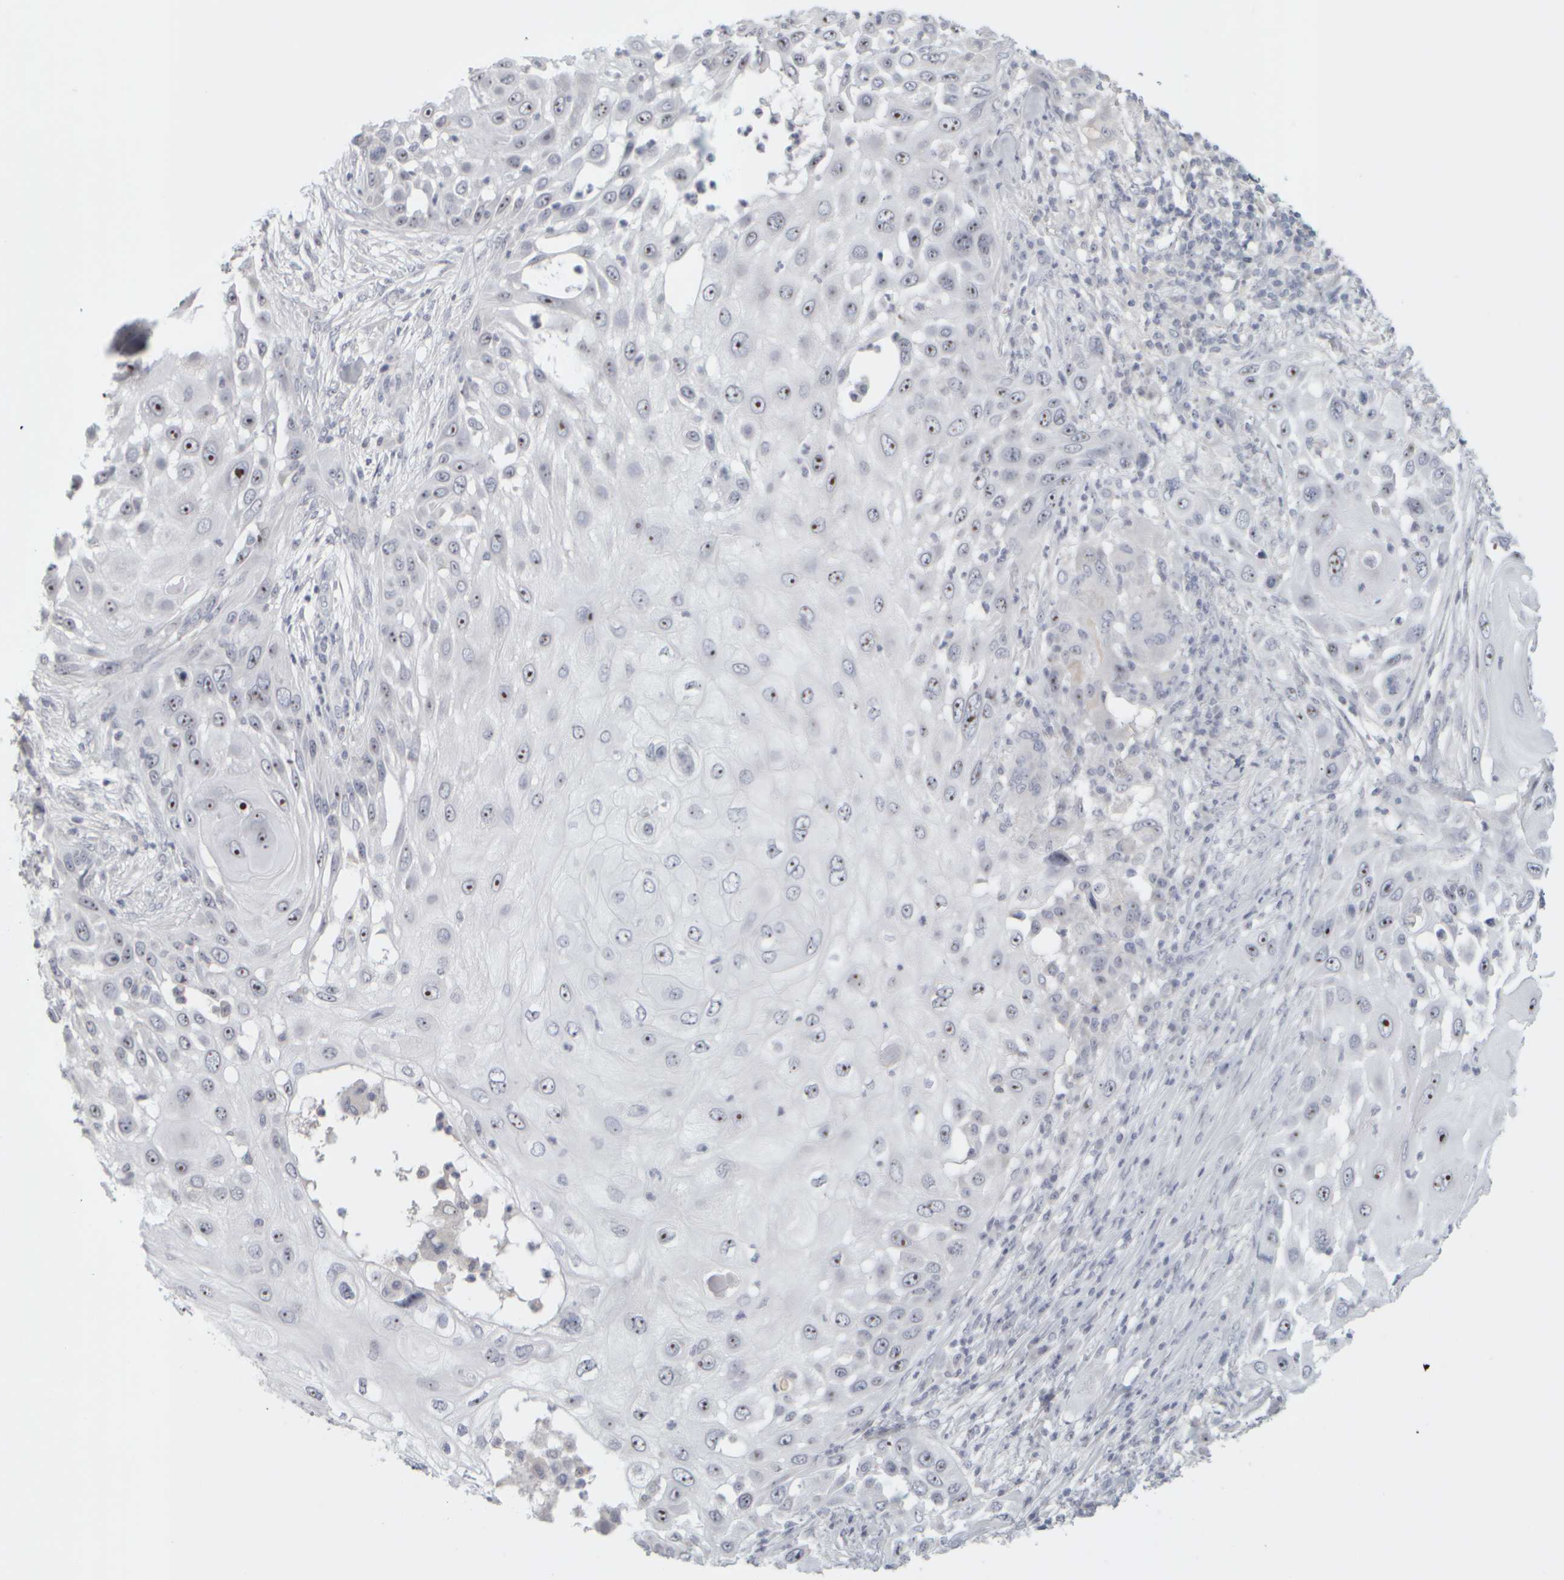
{"staining": {"intensity": "strong", "quantity": ">75%", "location": "nuclear"}, "tissue": "skin cancer", "cell_type": "Tumor cells", "image_type": "cancer", "snomed": [{"axis": "morphology", "description": "Squamous cell carcinoma, NOS"}, {"axis": "topography", "description": "Skin"}], "caption": "This photomicrograph exhibits immunohistochemistry (IHC) staining of human squamous cell carcinoma (skin), with high strong nuclear expression in about >75% of tumor cells.", "gene": "DCXR", "patient": {"sex": "female", "age": 44}}